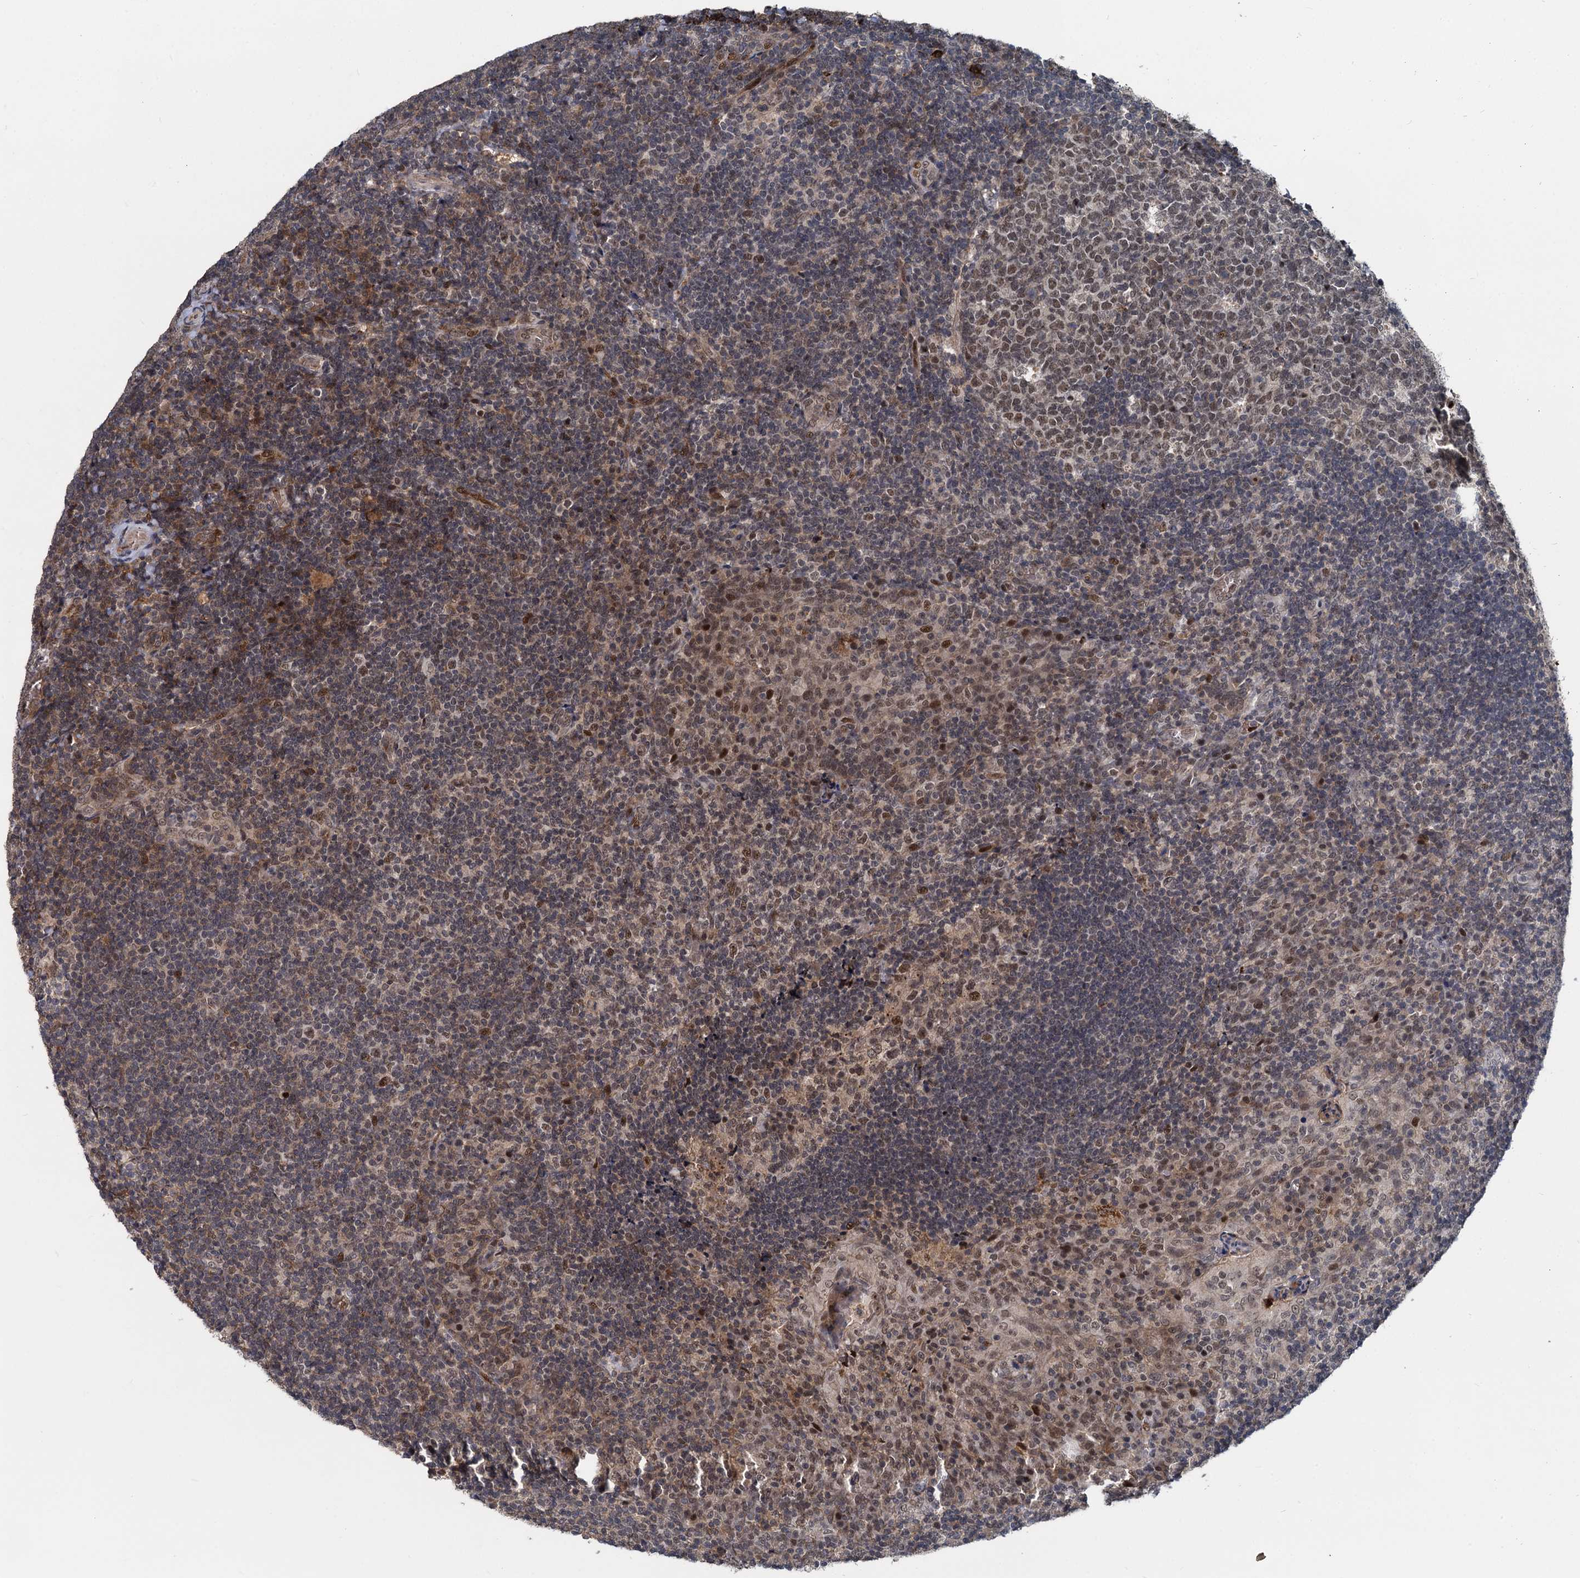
{"staining": {"intensity": "moderate", "quantity": "25%-75%", "location": "nuclear"}, "tissue": "tonsil", "cell_type": "Germinal center cells", "image_type": "normal", "snomed": [{"axis": "morphology", "description": "Normal tissue, NOS"}, {"axis": "topography", "description": "Tonsil"}], "caption": "Germinal center cells reveal medium levels of moderate nuclear positivity in about 25%-75% of cells in unremarkable tonsil.", "gene": "FANCI", "patient": {"sex": "male", "age": 17}}